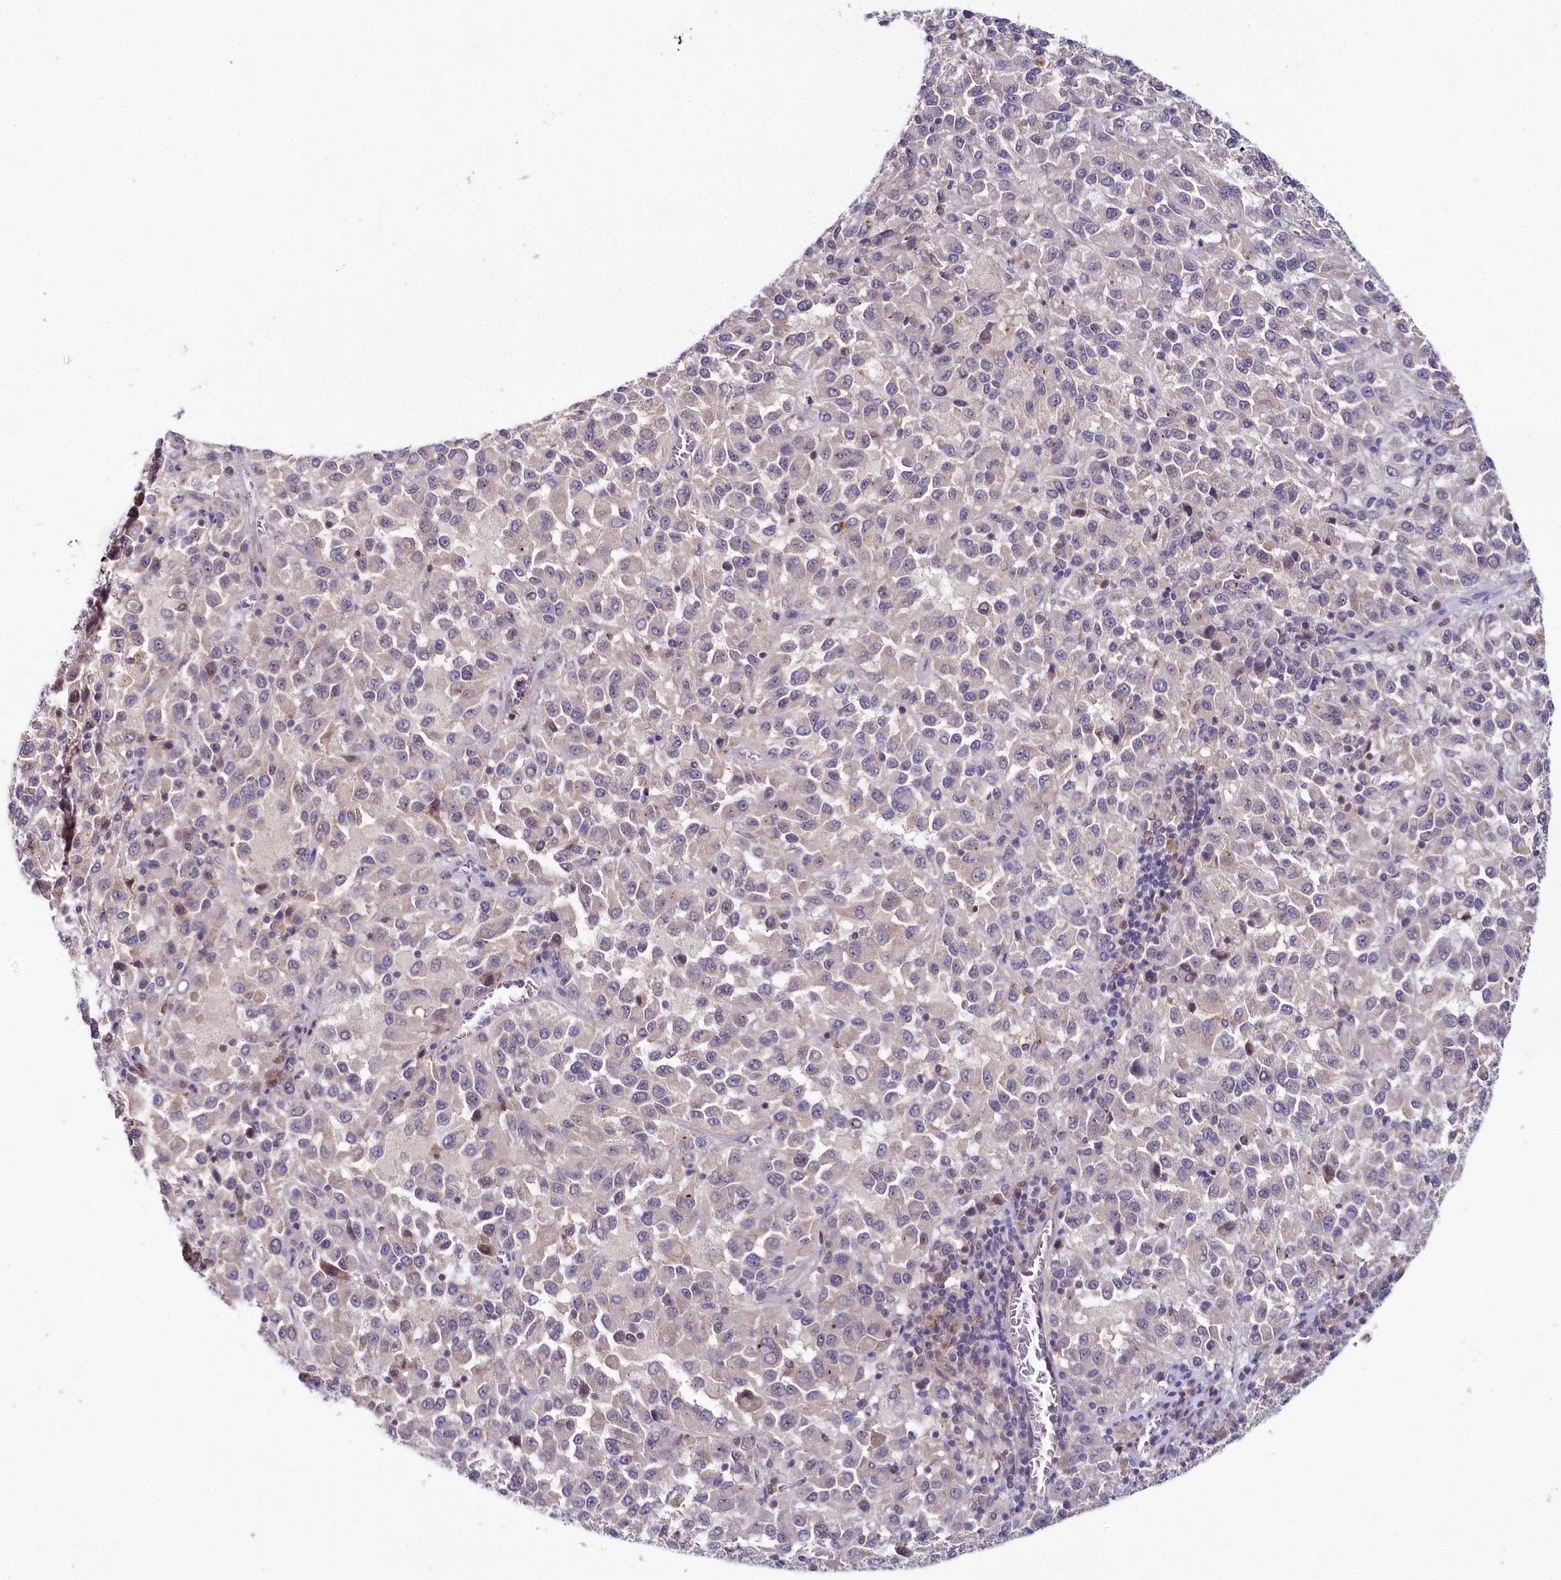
{"staining": {"intensity": "negative", "quantity": "none", "location": "none"}, "tissue": "melanoma", "cell_type": "Tumor cells", "image_type": "cancer", "snomed": [{"axis": "morphology", "description": "Malignant melanoma, Metastatic site"}, {"axis": "topography", "description": "Lung"}], "caption": "This is an immunohistochemistry photomicrograph of malignant melanoma (metastatic site). There is no expression in tumor cells.", "gene": "SPINK9", "patient": {"sex": "male", "age": 64}}